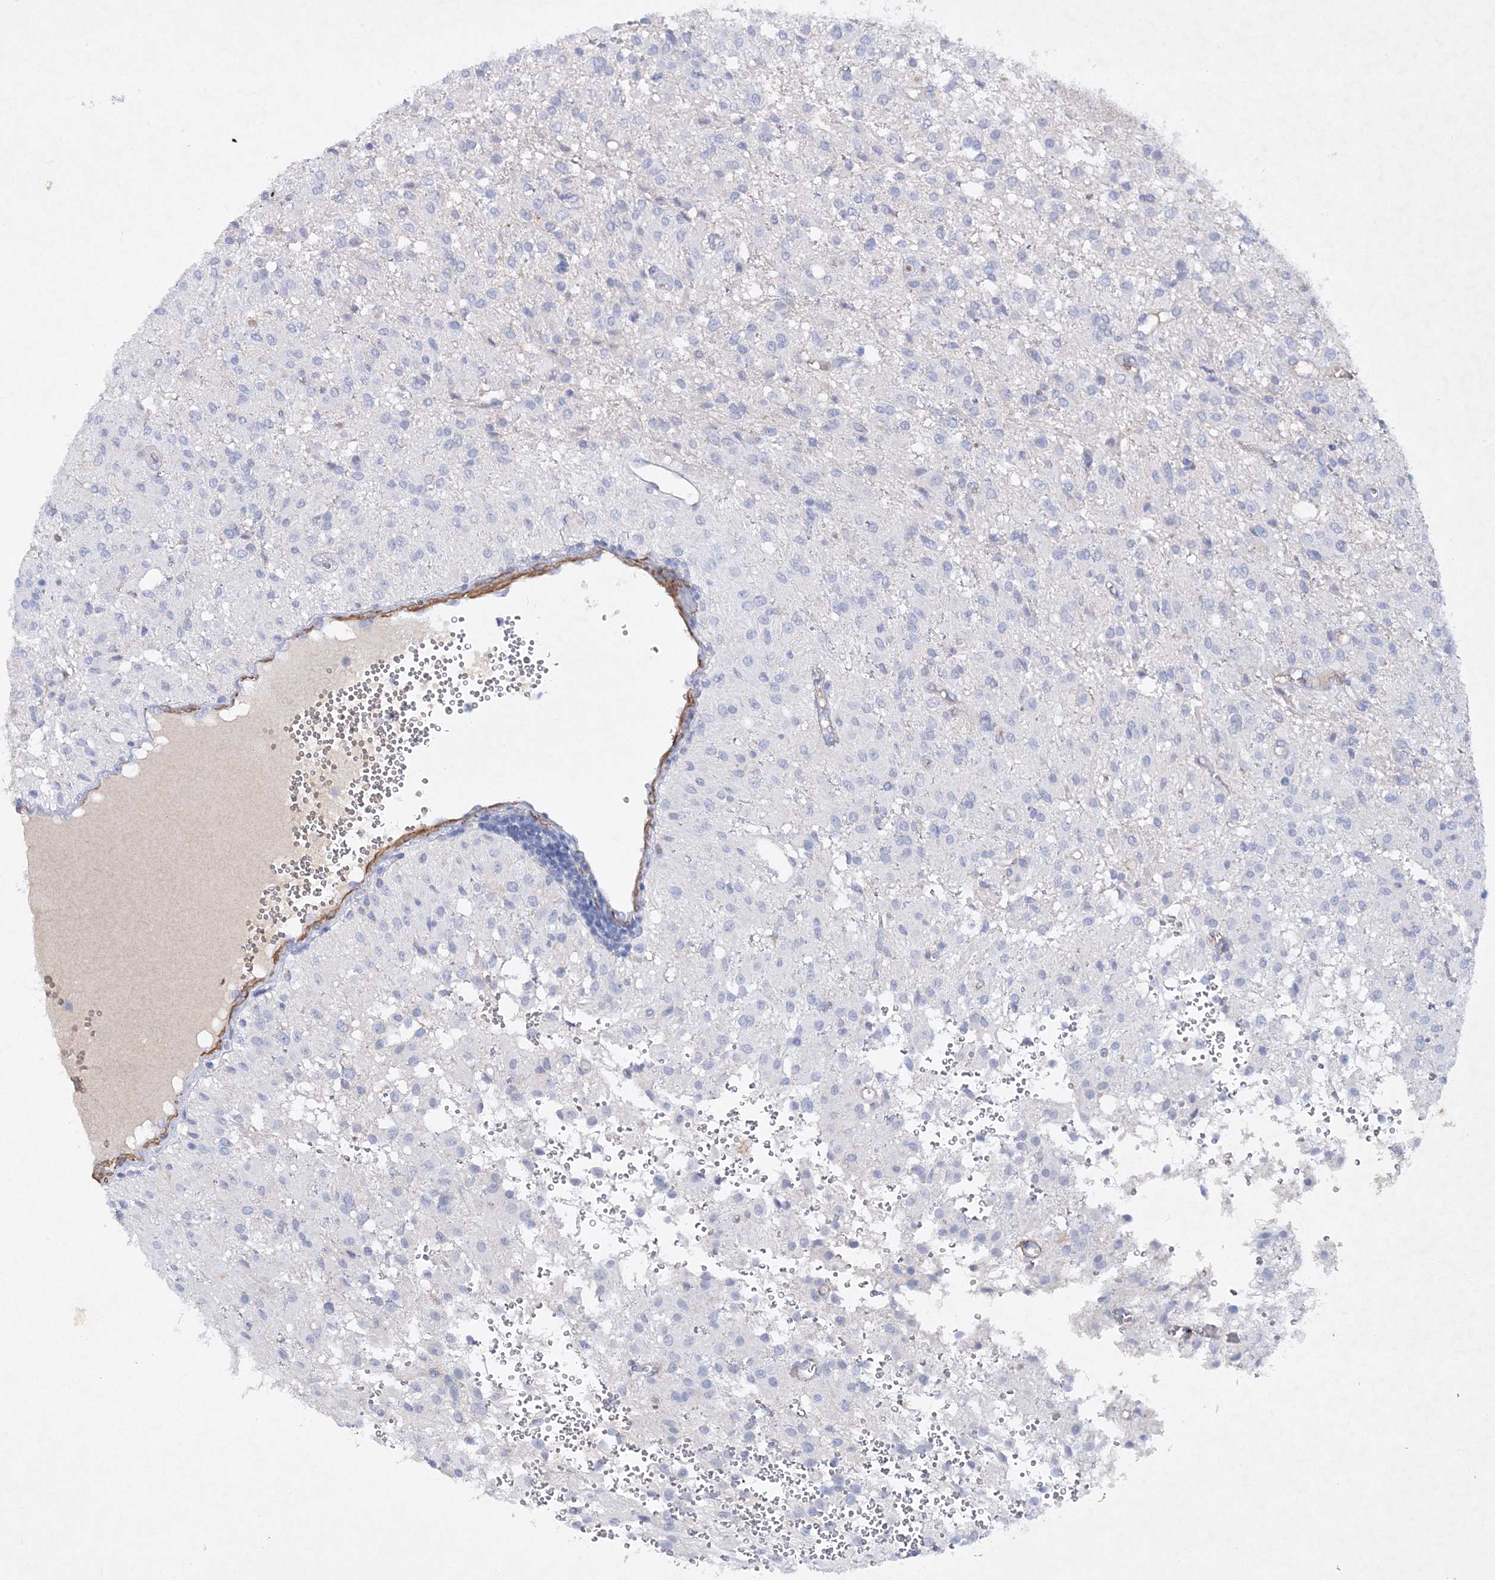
{"staining": {"intensity": "negative", "quantity": "none", "location": "none"}, "tissue": "glioma", "cell_type": "Tumor cells", "image_type": "cancer", "snomed": [{"axis": "morphology", "description": "Glioma, malignant, High grade"}, {"axis": "topography", "description": "Brain"}], "caption": "The micrograph demonstrates no staining of tumor cells in malignant glioma (high-grade). Brightfield microscopy of immunohistochemistry stained with DAB (brown) and hematoxylin (blue), captured at high magnification.", "gene": "RTN2", "patient": {"sex": "female", "age": 59}}